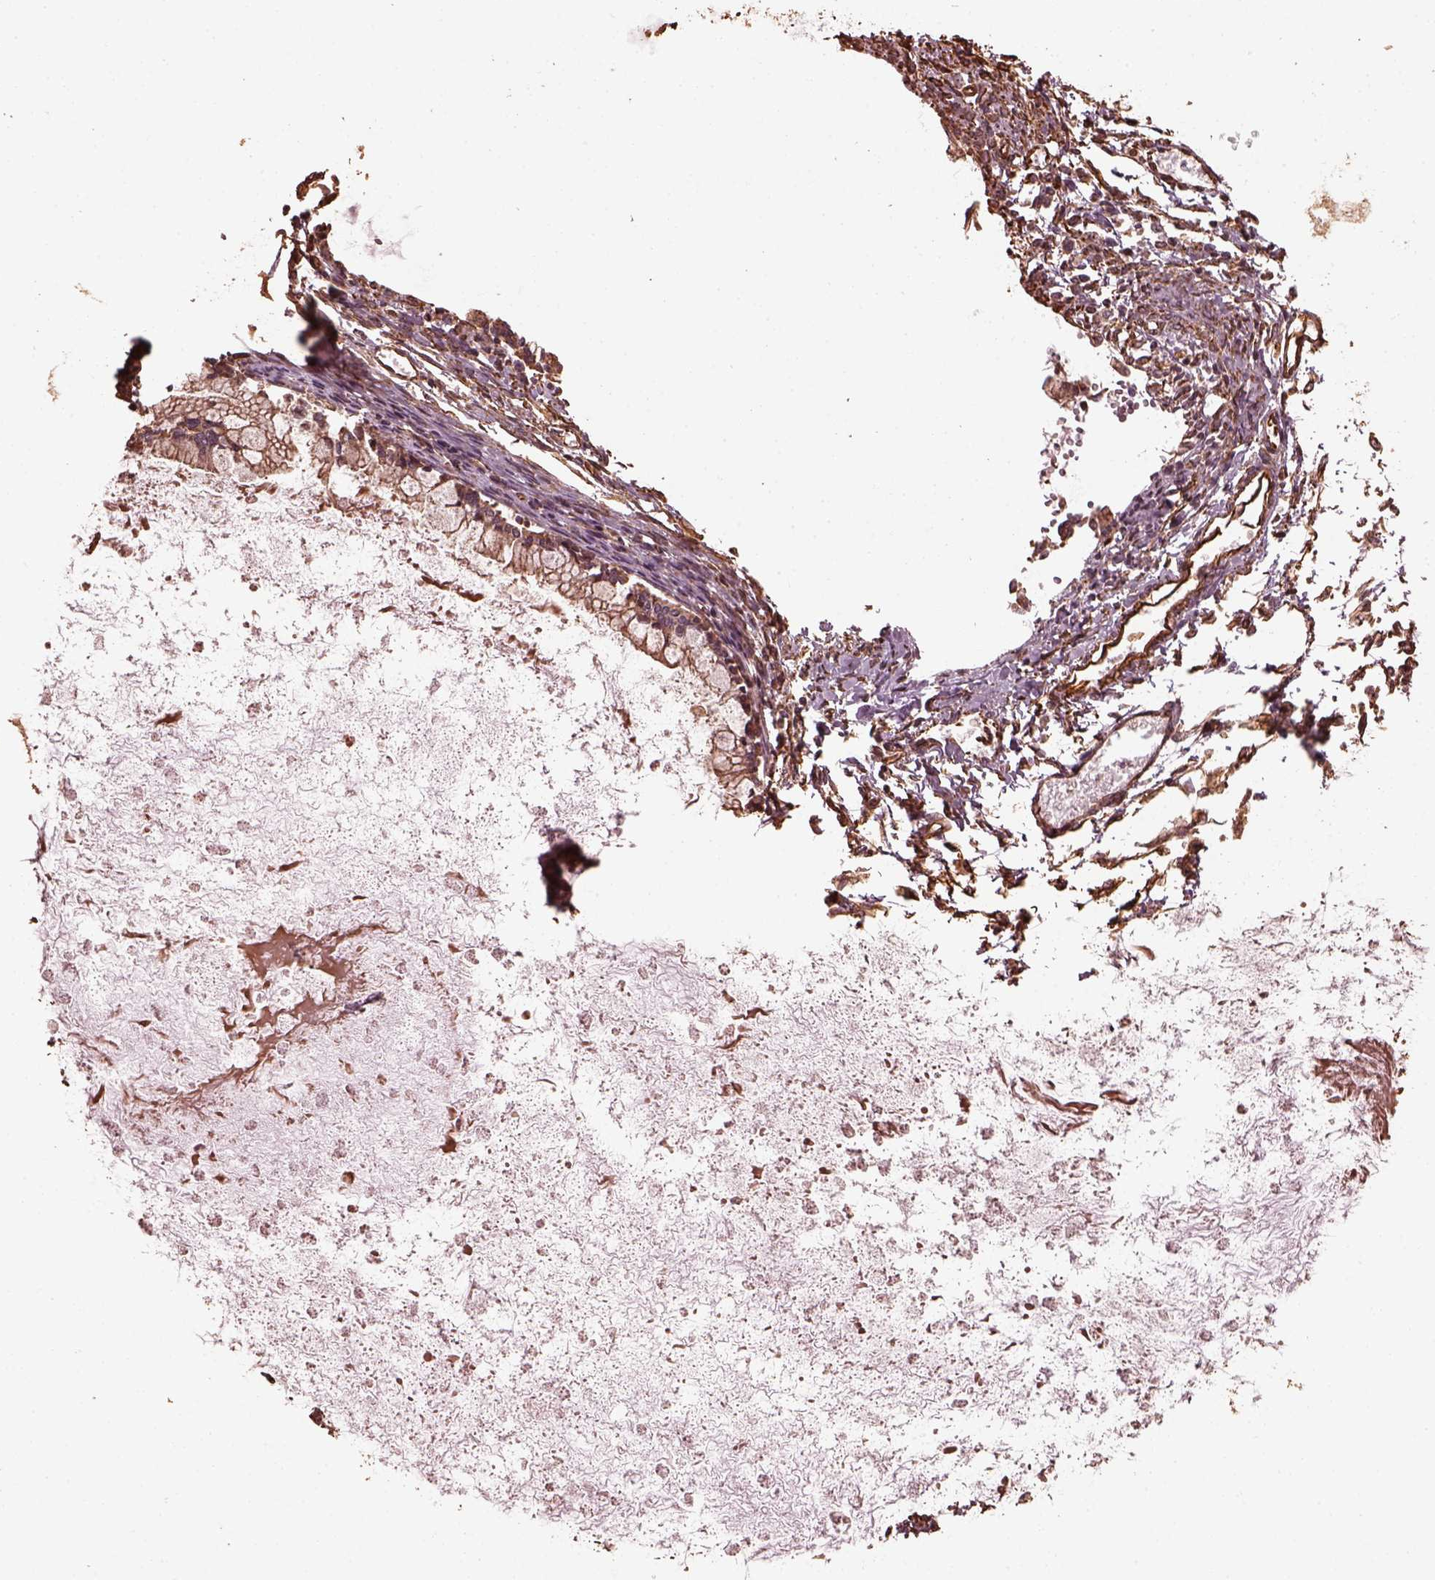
{"staining": {"intensity": "moderate", "quantity": "<25%", "location": "cytoplasmic/membranous"}, "tissue": "ovarian cancer", "cell_type": "Tumor cells", "image_type": "cancer", "snomed": [{"axis": "morphology", "description": "Cystadenocarcinoma, mucinous, NOS"}, {"axis": "topography", "description": "Ovary"}], "caption": "Brown immunohistochemical staining in ovarian cancer (mucinous cystadenocarcinoma) shows moderate cytoplasmic/membranous positivity in approximately <25% of tumor cells. The staining was performed using DAB, with brown indicating positive protein expression. Nuclei are stained blue with hematoxylin.", "gene": "GTPBP1", "patient": {"sex": "female", "age": 67}}